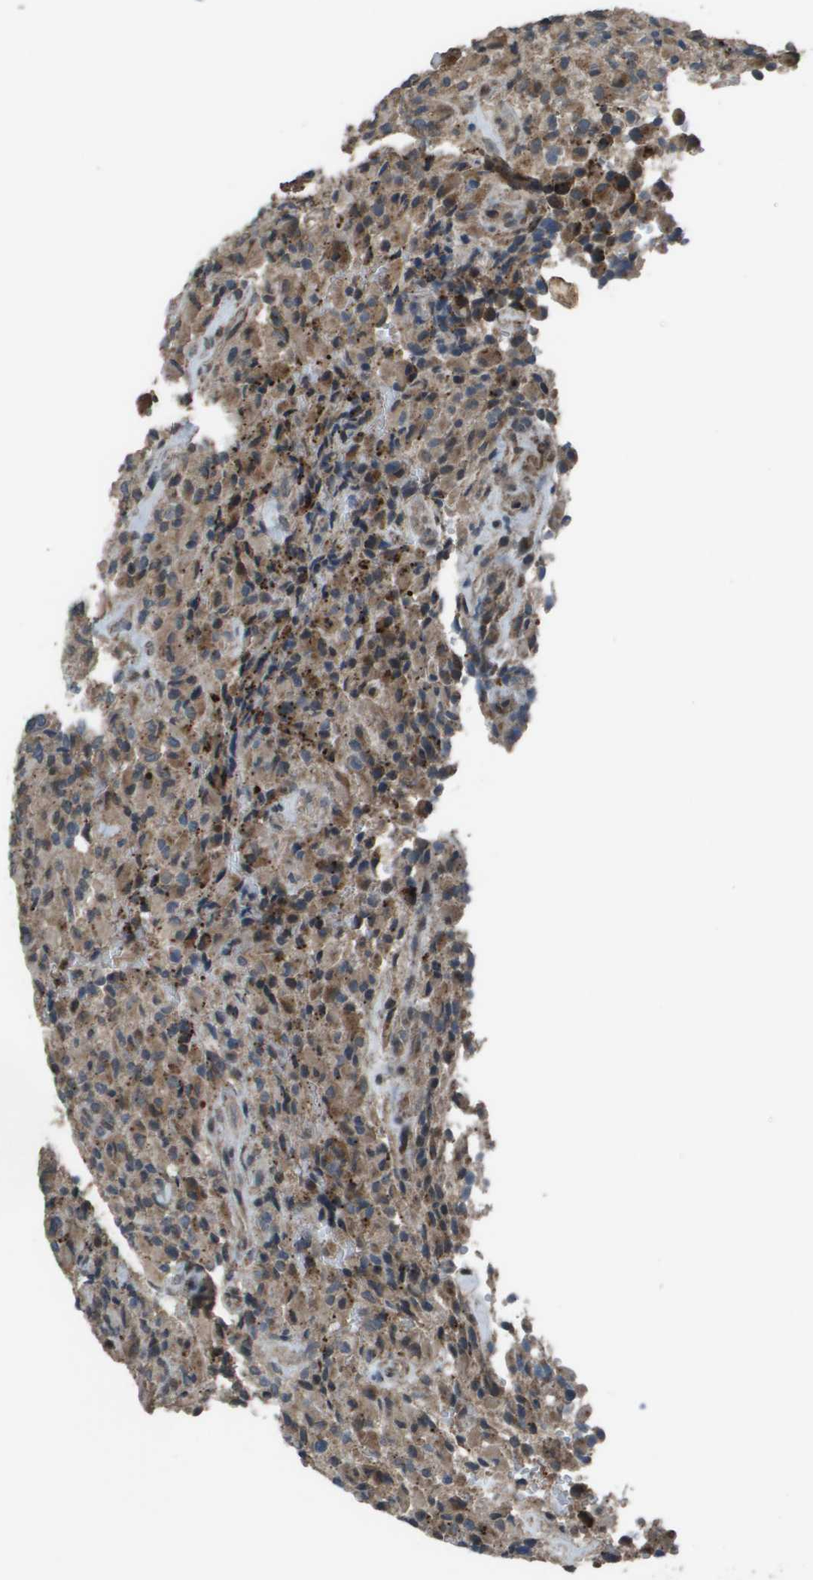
{"staining": {"intensity": "weak", "quantity": "25%-75%", "location": "cytoplasmic/membranous"}, "tissue": "glioma", "cell_type": "Tumor cells", "image_type": "cancer", "snomed": [{"axis": "morphology", "description": "Glioma, malignant, High grade"}, {"axis": "topography", "description": "Brain"}], "caption": "Weak cytoplasmic/membranous protein positivity is present in about 25%-75% of tumor cells in glioma.", "gene": "GOSR2", "patient": {"sex": "male", "age": 71}}